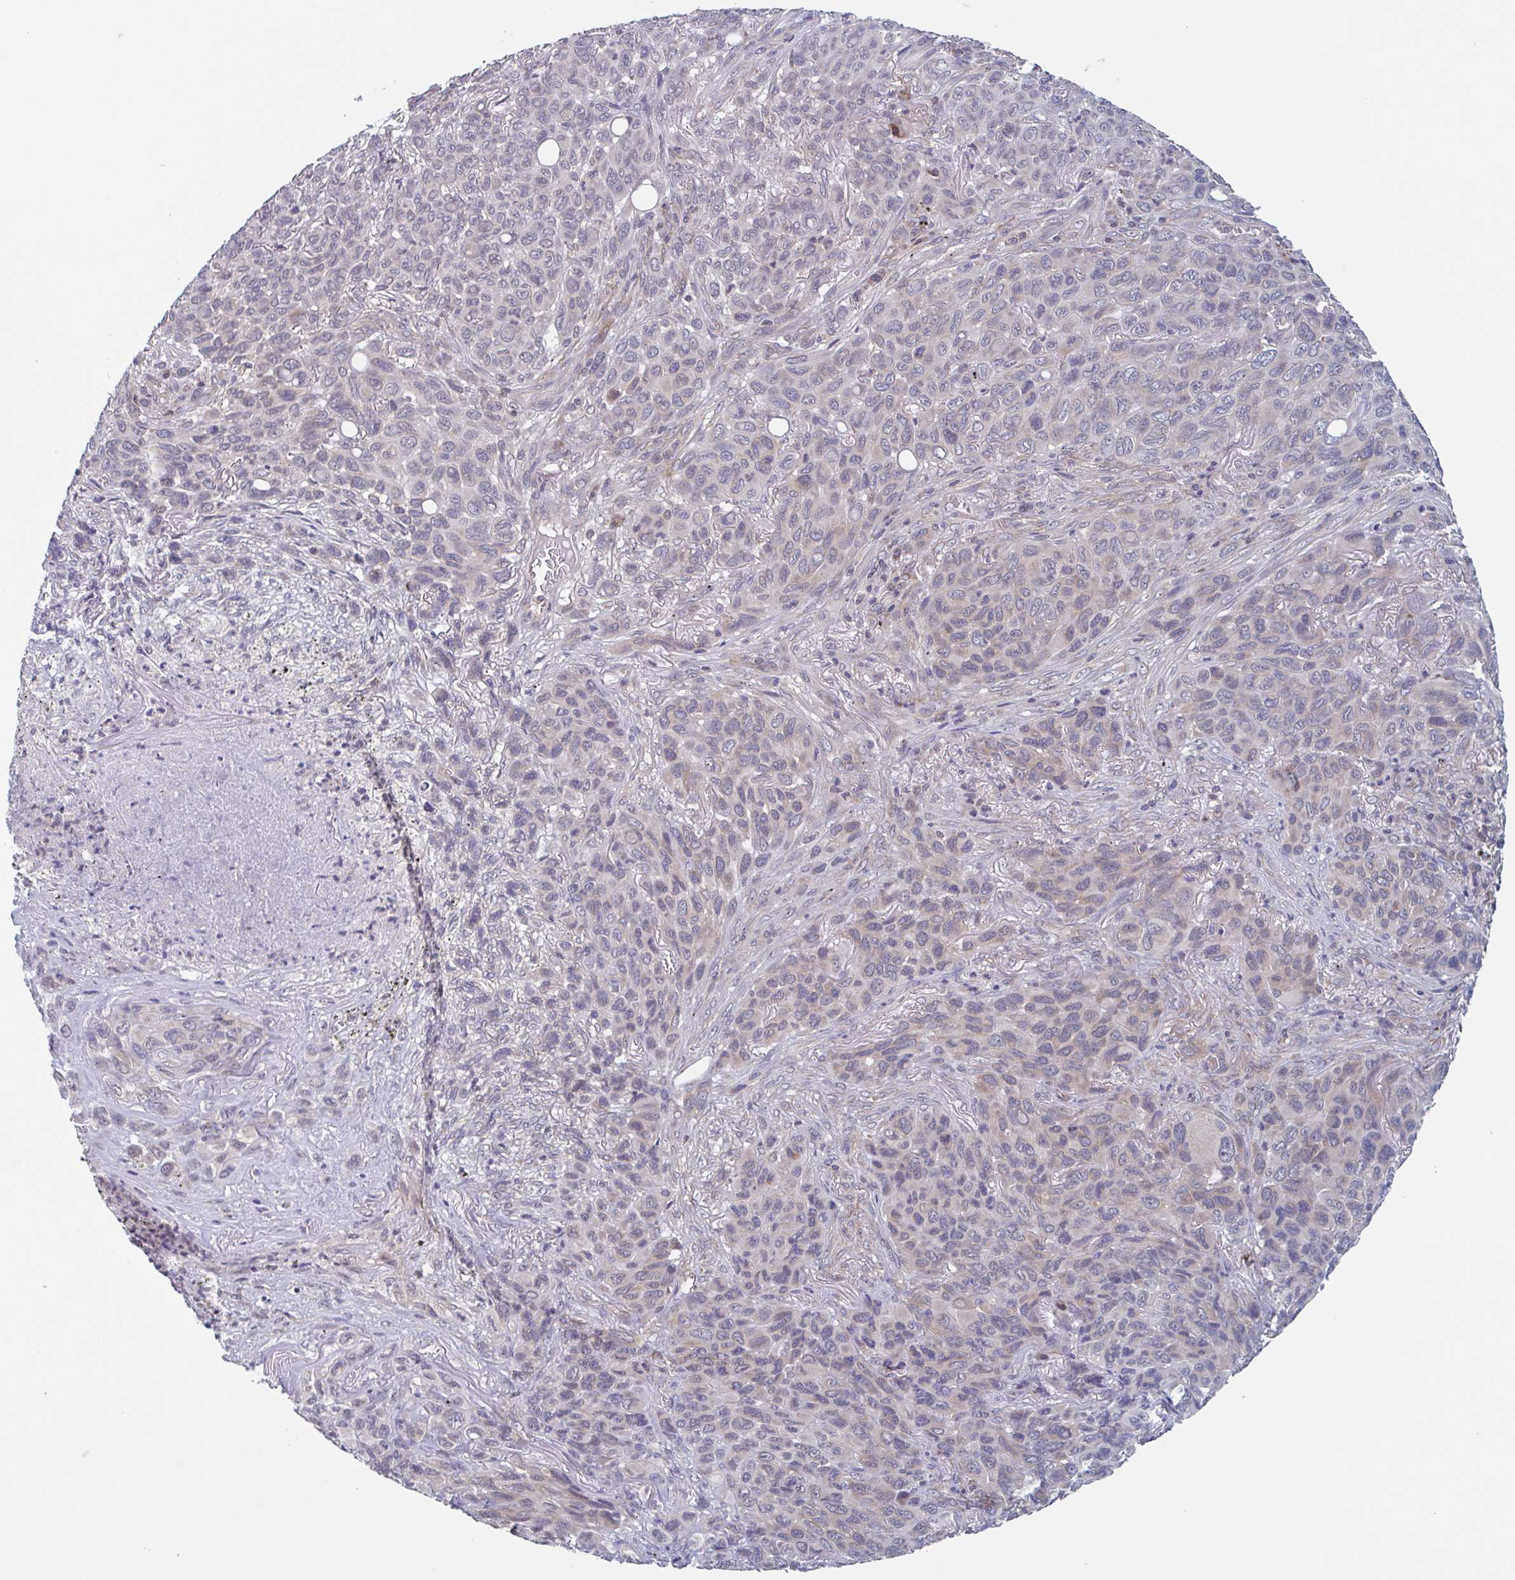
{"staining": {"intensity": "weak", "quantity": "<25%", "location": "cytoplasmic/membranous"}, "tissue": "melanoma", "cell_type": "Tumor cells", "image_type": "cancer", "snomed": [{"axis": "morphology", "description": "Malignant melanoma, Metastatic site"}, {"axis": "topography", "description": "Lung"}], "caption": "This is a histopathology image of immunohistochemistry (IHC) staining of malignant melanoma (metastatic site), which shows no staining in tumor cells.", "gene": "SURF1", "patient": {"sex": "male", "age": 48}}